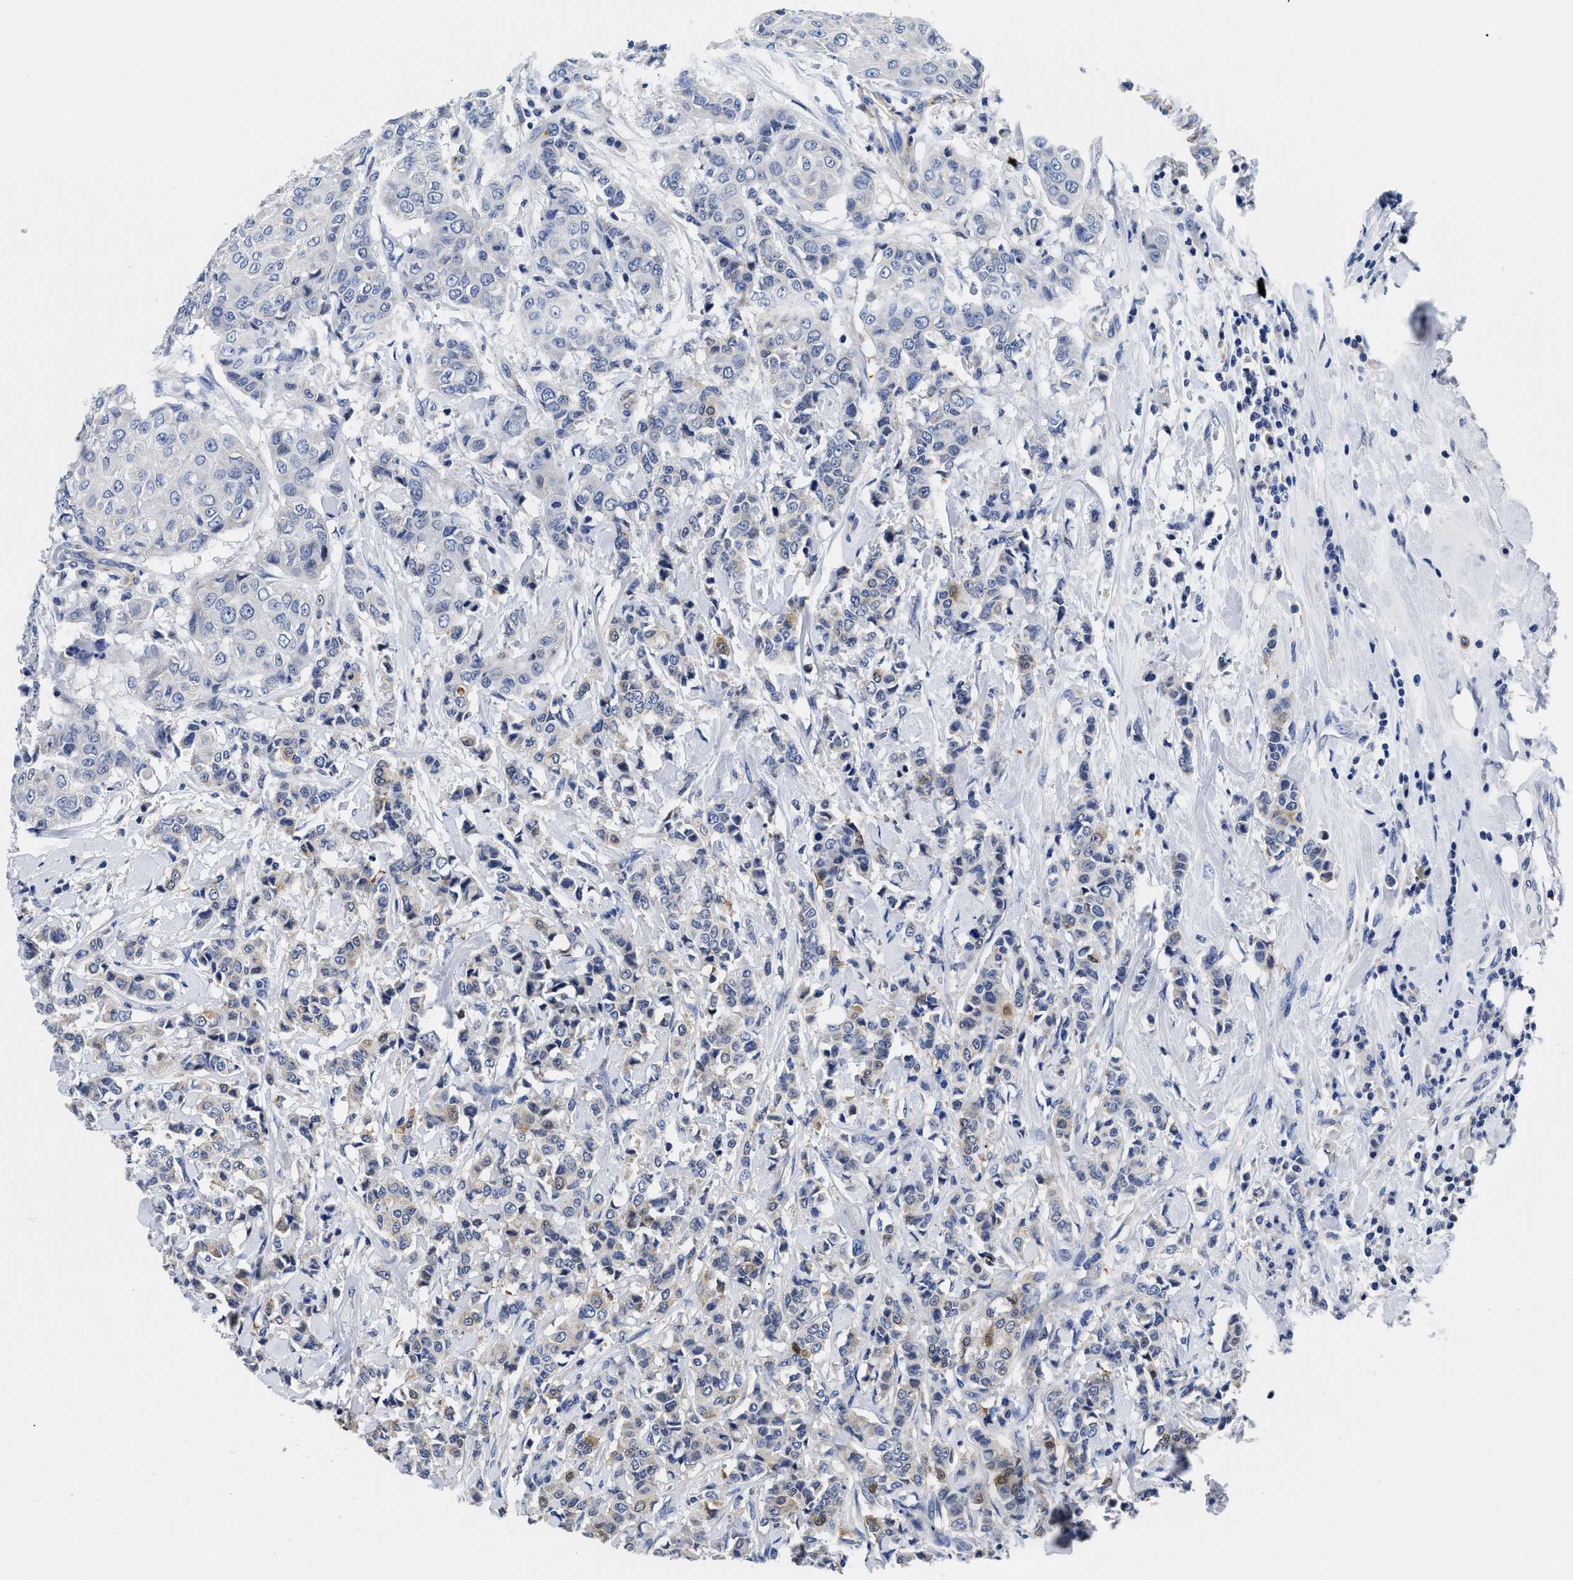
{"staining": {"intensity": "weak", "quantity": "<25%", "location": "cytoplasmic/membranous"}, "tissue": "breast cancer", "cell_type": "Tumor cells", "image_type": "cancer", "snomed": [{"axis": "morphology", "description": "Duct carcinoma"}, {"axis": "topography", "description": "Breast"}], "caption": "Tumor cells show no significant protein staining in intraductal carcinoma (breast). (Immunohistochemistry (ihc), brightfield microscopy, high magnification).", "gene": "SLC35F1", "patient": {"sex": "female", "age": 27}}